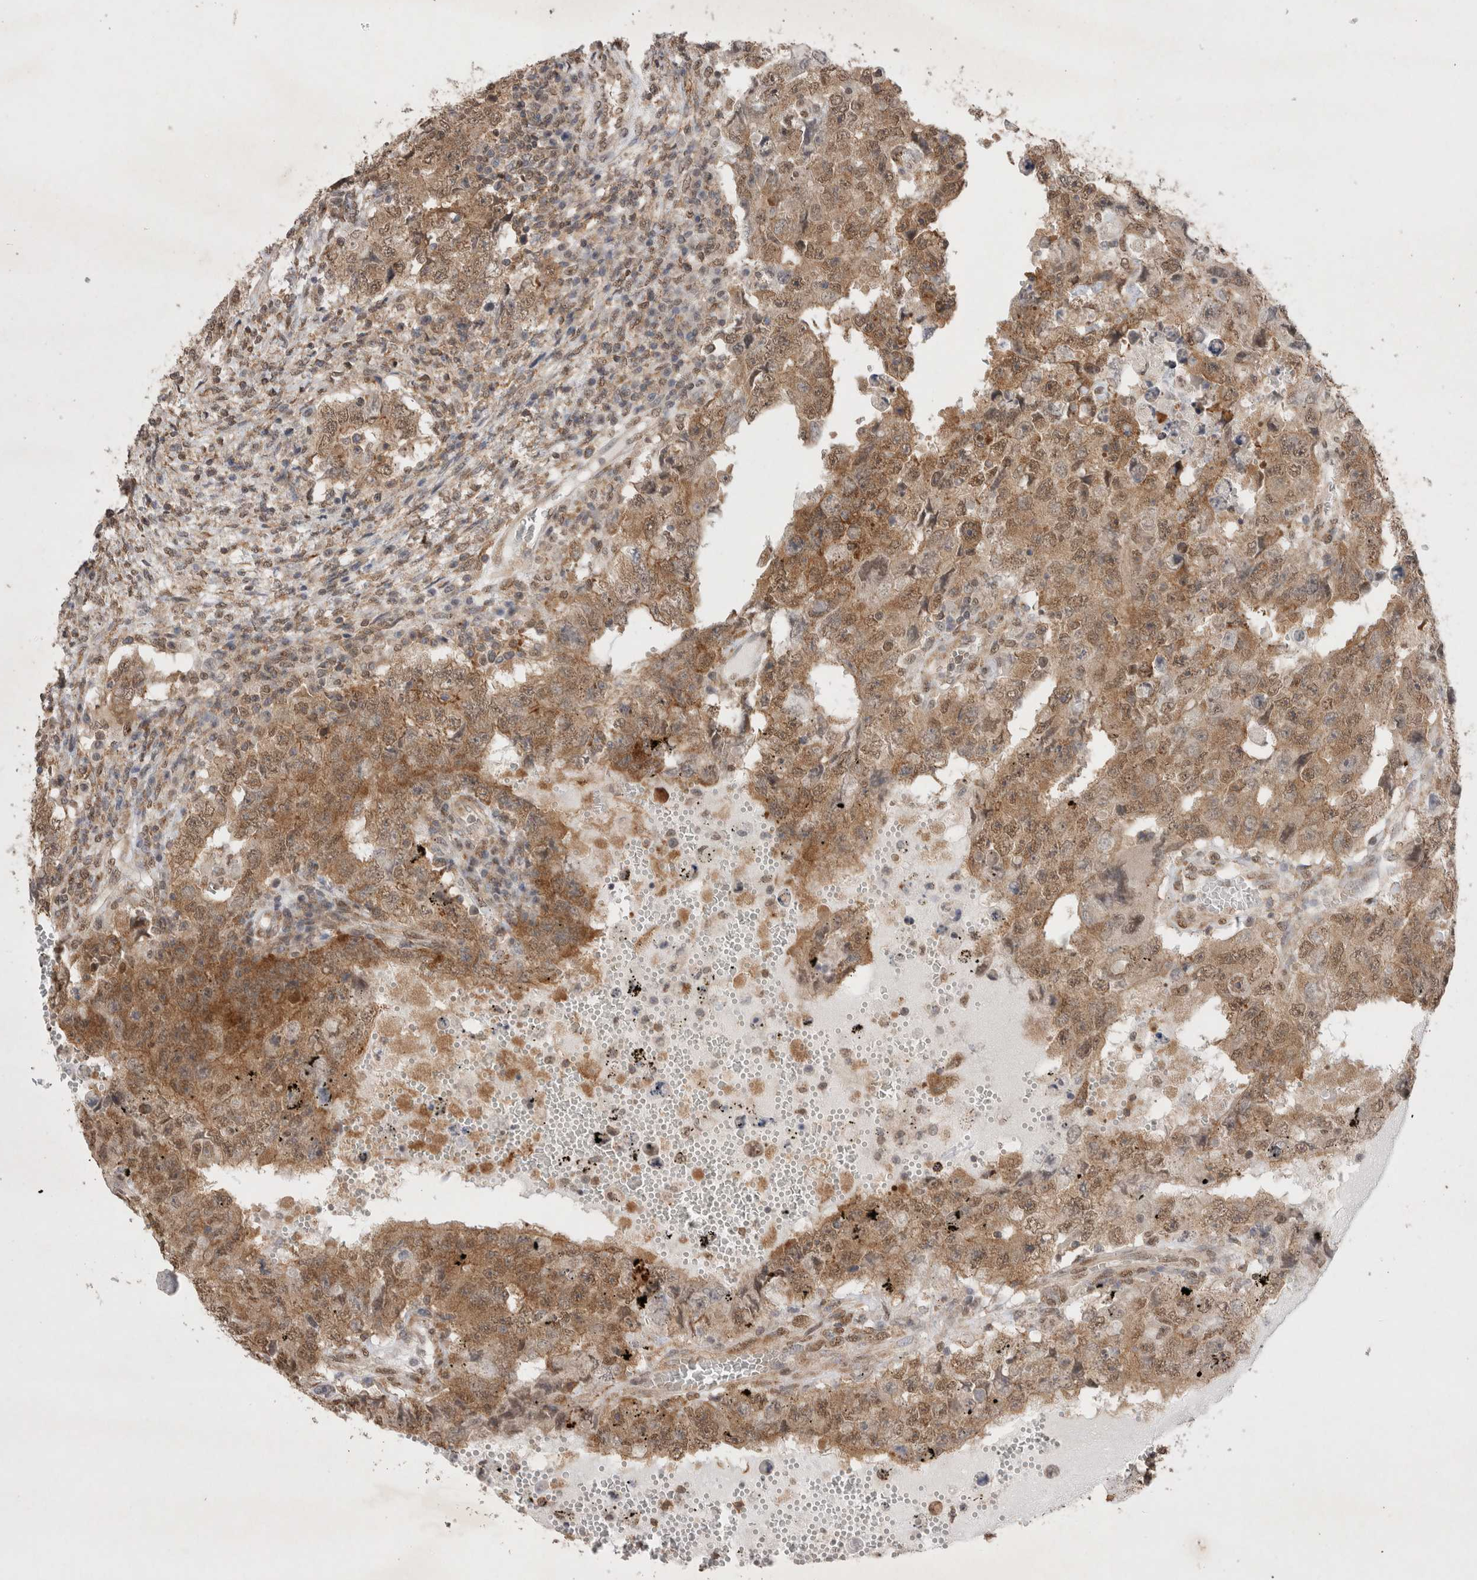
{"staining": {"intensity": "moderate", "quantity": ">75%", "location": "cytoplasmic/membranous"}, "tissue": "testis cancer", "cell_type": "Tumor cells", "image_type": "cancer", "snomed": [{"axis": "morphology", "description": "Carcinoma, Embryonal, NOS"}, {"axis": "topography", "description": "Testis"}], "caption": "About >75% of tumor cells in human testis cancer (embryonal carcinoma) display moderate cytoplasmic/membranous protein positivity as visualized by brown immunohistochemical staining.", "gene": "WIPF2", "patient": {"sex": "male", "age": 26}}